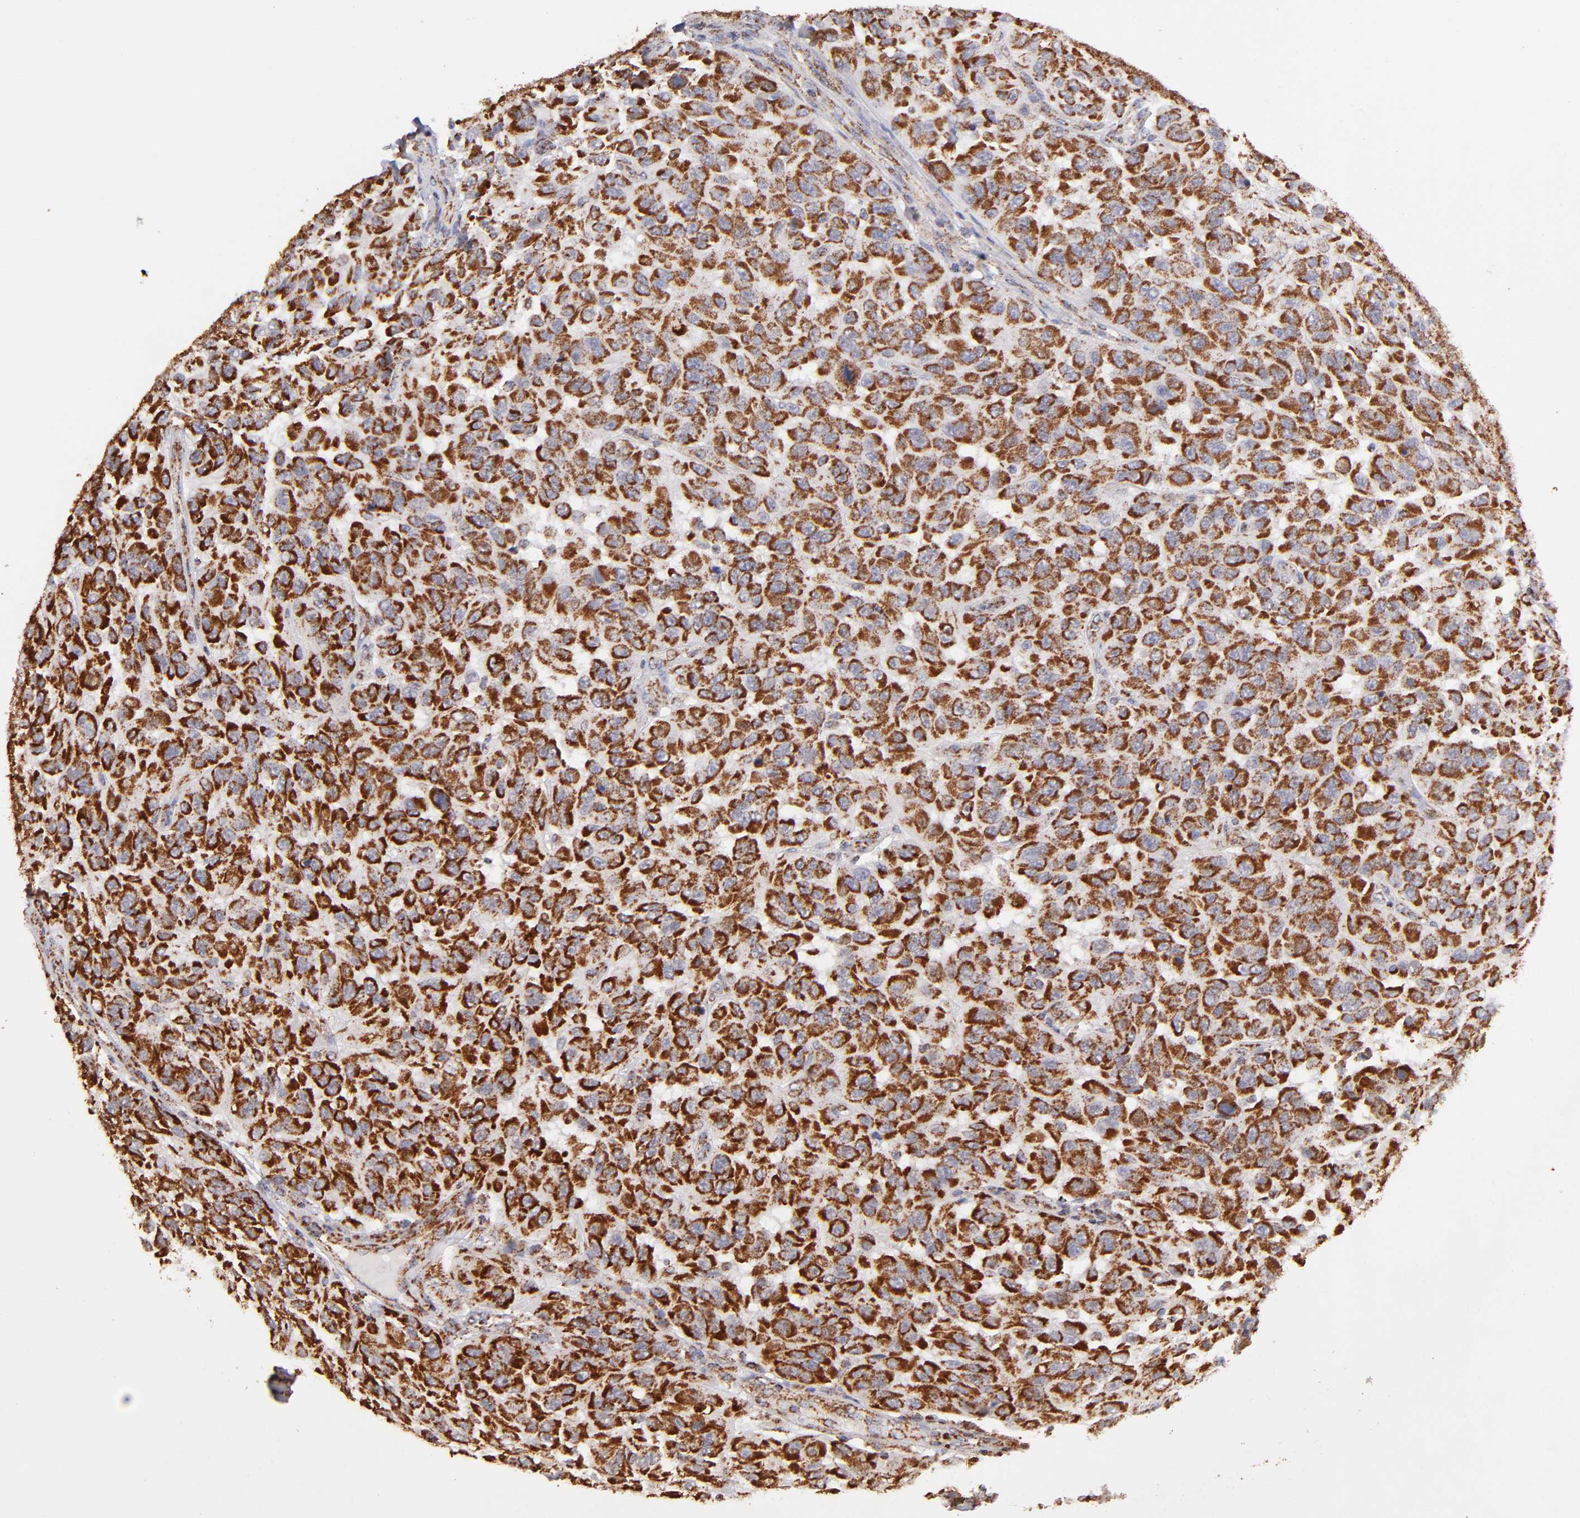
{"staining": {"intensity": "strong", "quantity": ">75%", "location": "cytoplasmic/membranous"}, "tissue": "melanoma", "cell_type": "Tumor cells", "image_type": "cancer", "snomed": [{"axis": "morphology", "description": "Malignant melanoma, NOS"}, {"axis": "topography", "description": "Skin"}], "caption": "Immunohistochemical staining of human malignant melanoma displays high levels of strong cytoplasmic/membranous positivity in approximately >75% of tumor cells.", "gene": "DLST", "patient": {"sex": "male", "age": 30}}